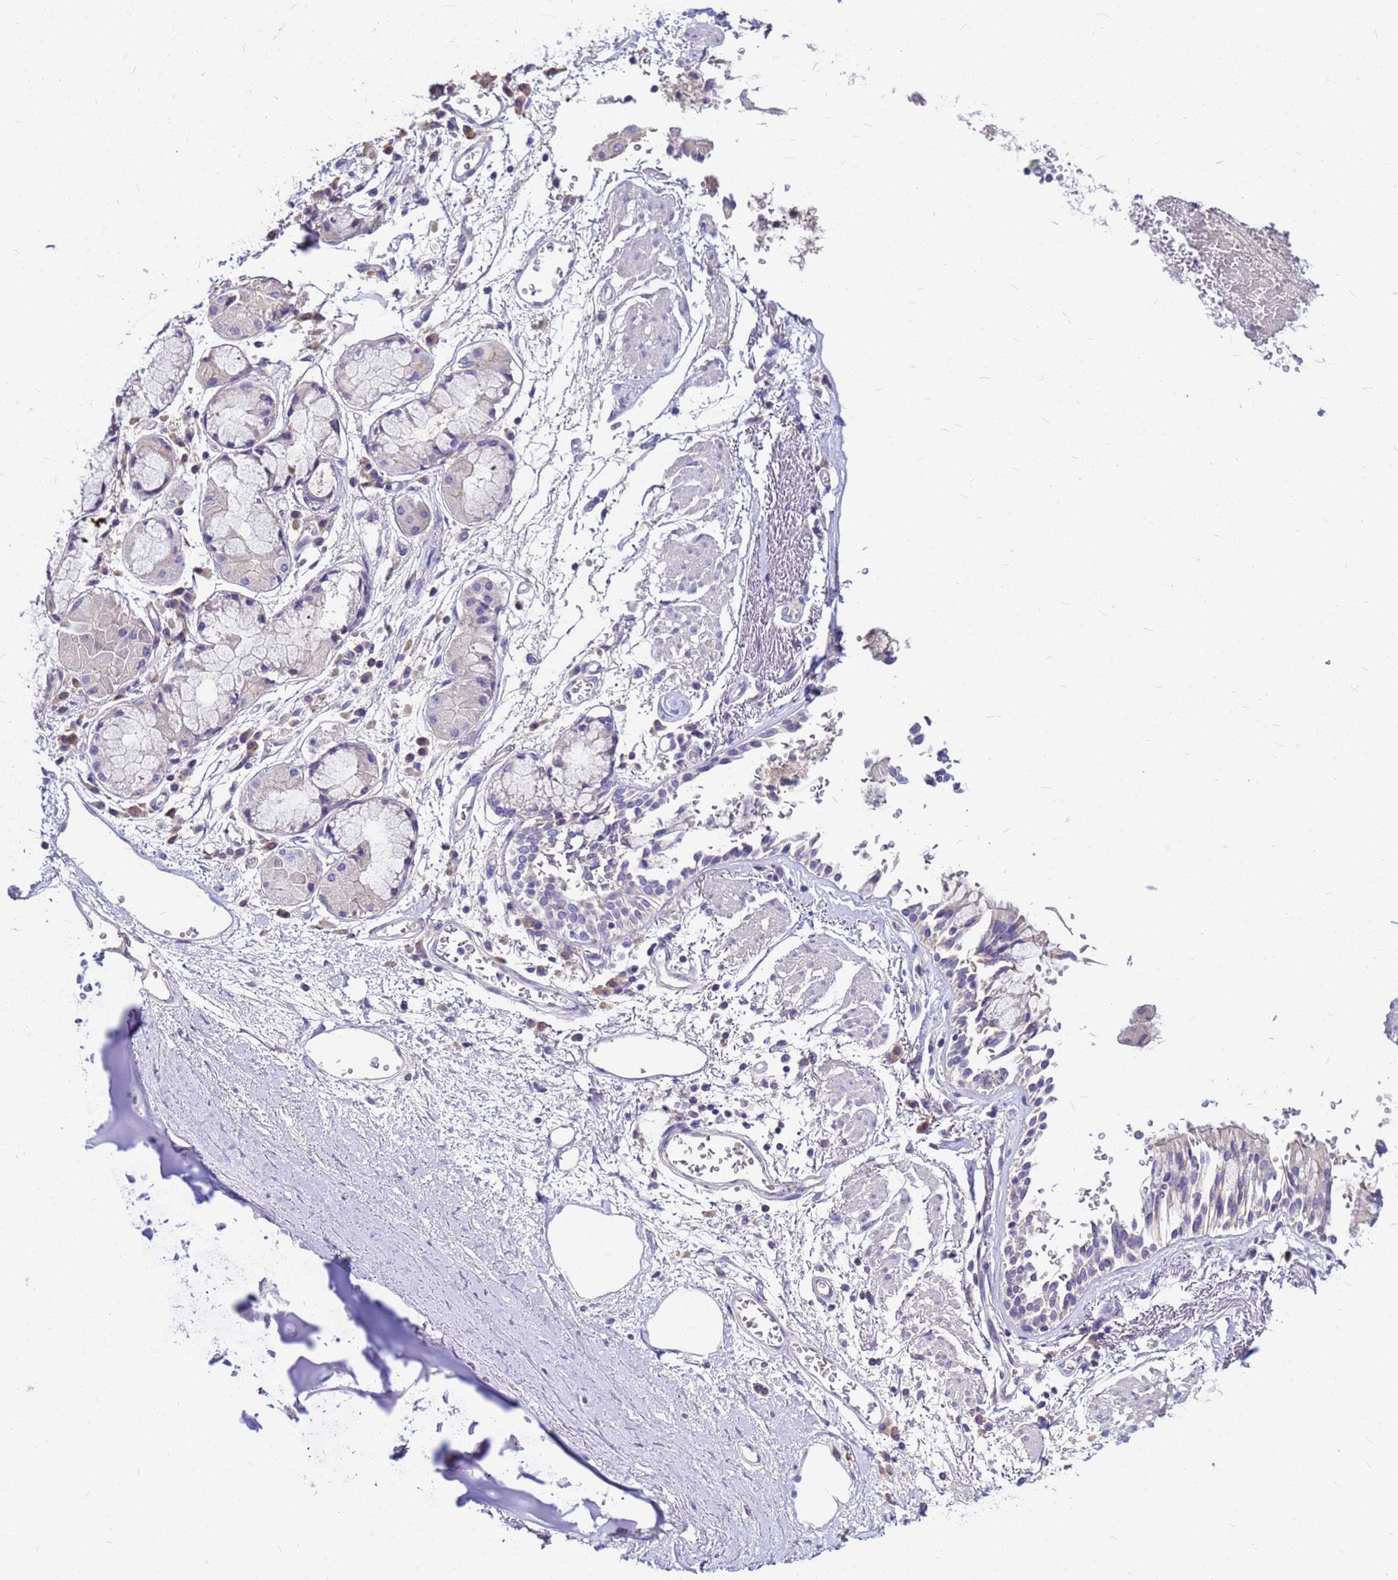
{"staining": {"intensity": "negative", "quantity": "none", "location": "none"}, "tissue": "adipose tissue", "cell_type": "Adipocytes", "image_type": "normal", "snomed": [{"axis": "morphology", "description": "Normal tissue, NOS"}, {"axis": "topography", "description": "Cartilage tissue"}], "caption": "The immunohistochemistry (IHC) image has no significant expression in adipocytes of adipose tissue.", "gene": "DPRX", "patient": {"sex": "male", "age": 73}}